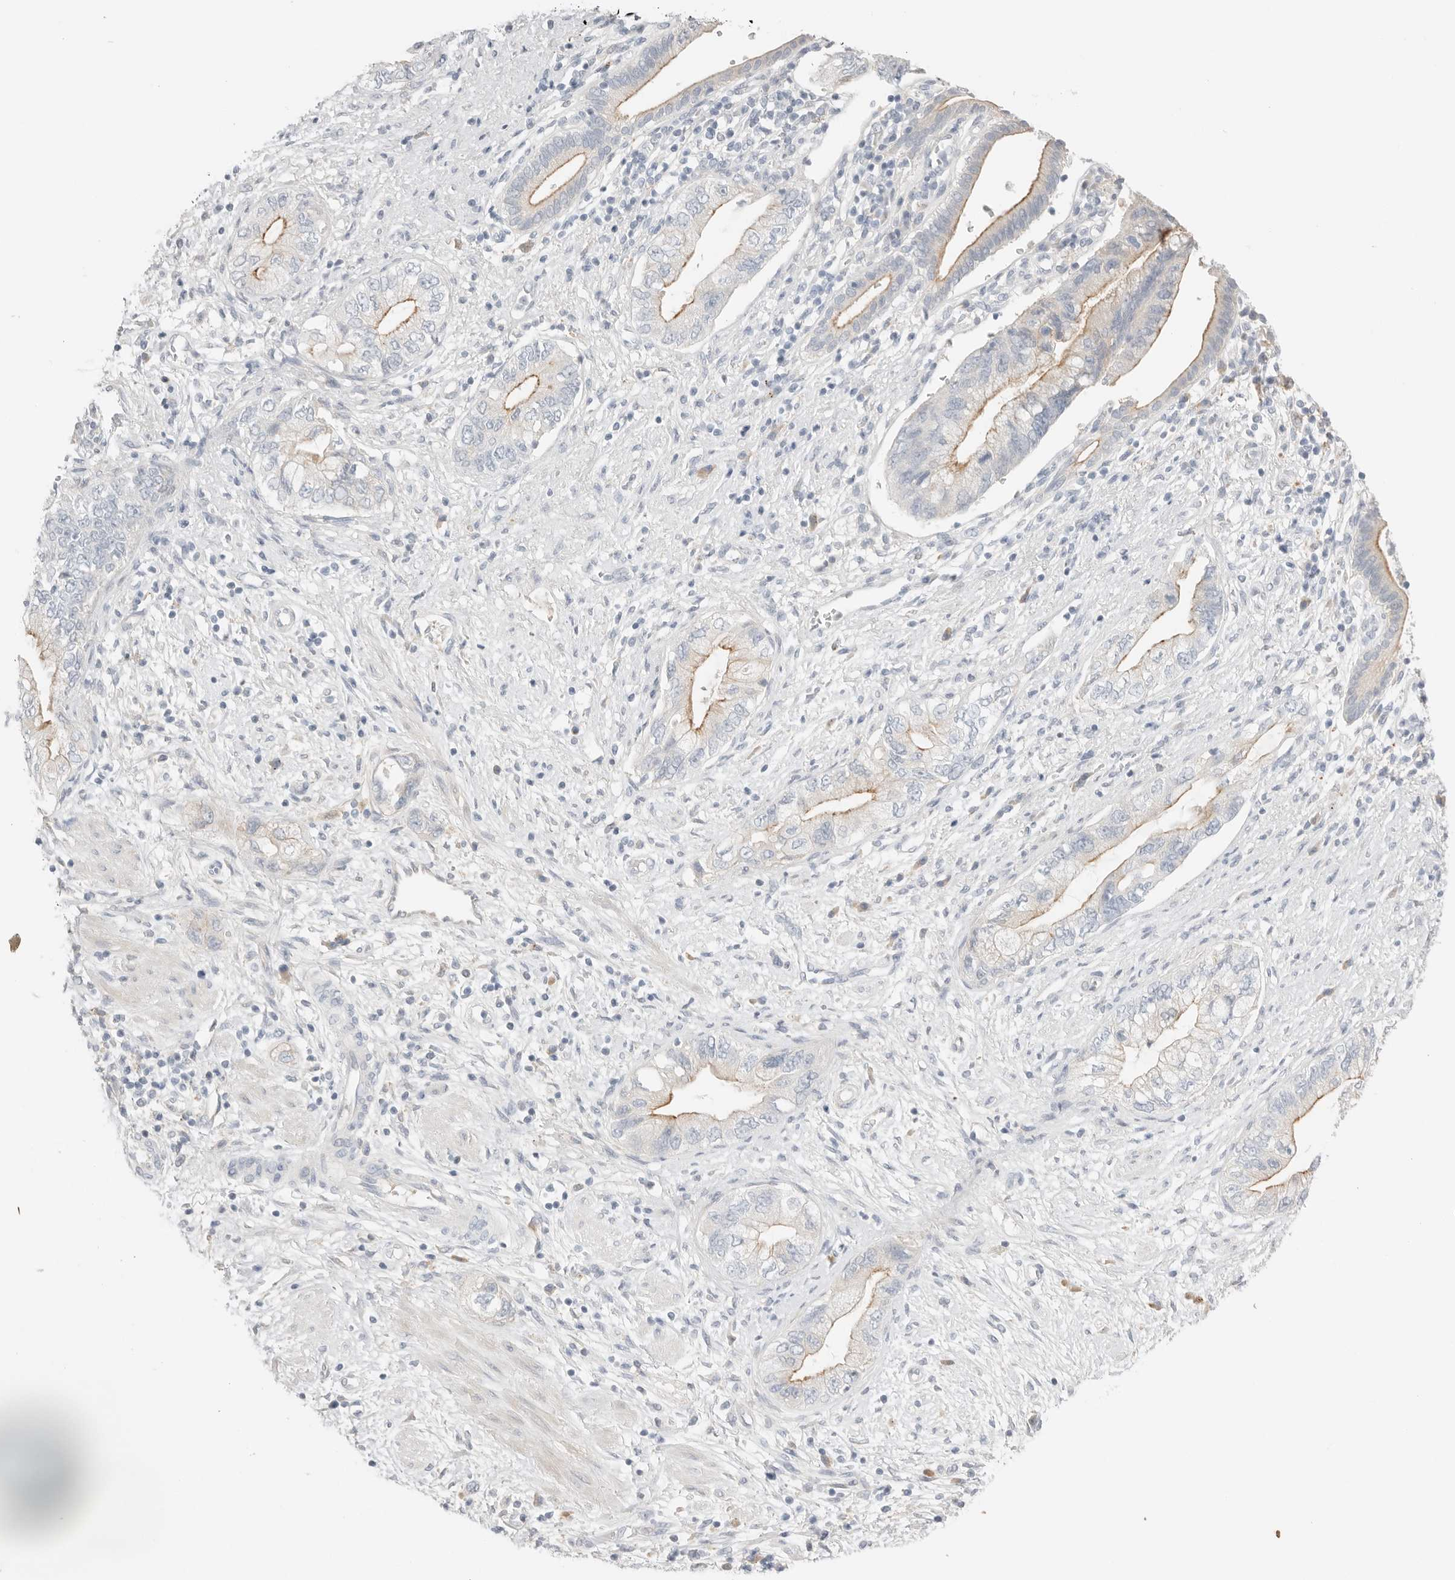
{"staining": {"intensity": "moderate", "quantity": "<25%", "location": "cytoplasmic/membranous"}, "tissue": "pancreatic cancer", "cell_type": "Tumor cells", "image_type": "cancer", "snomed": [{"axis": "morphology", "description": "Adenocarcinoma, NOS"}, {"axis": "topography", "description": "Pancreas"}], "caption": "High-magnification brightfield microscopy of pancreatic cancer (adenocarcinoma) stained with DAB (brown) and counterstained with hematoxylin (blue). tumor cells exhibit moderate cytoplasmic/membranous positivity is present in approximately<25% of cells. Immunohistochemistry (ihc) stains the protein in brown and the nuclei are stained blue.", "gene": "CEP120", "patient": {"sex": "female", "age": 73}}